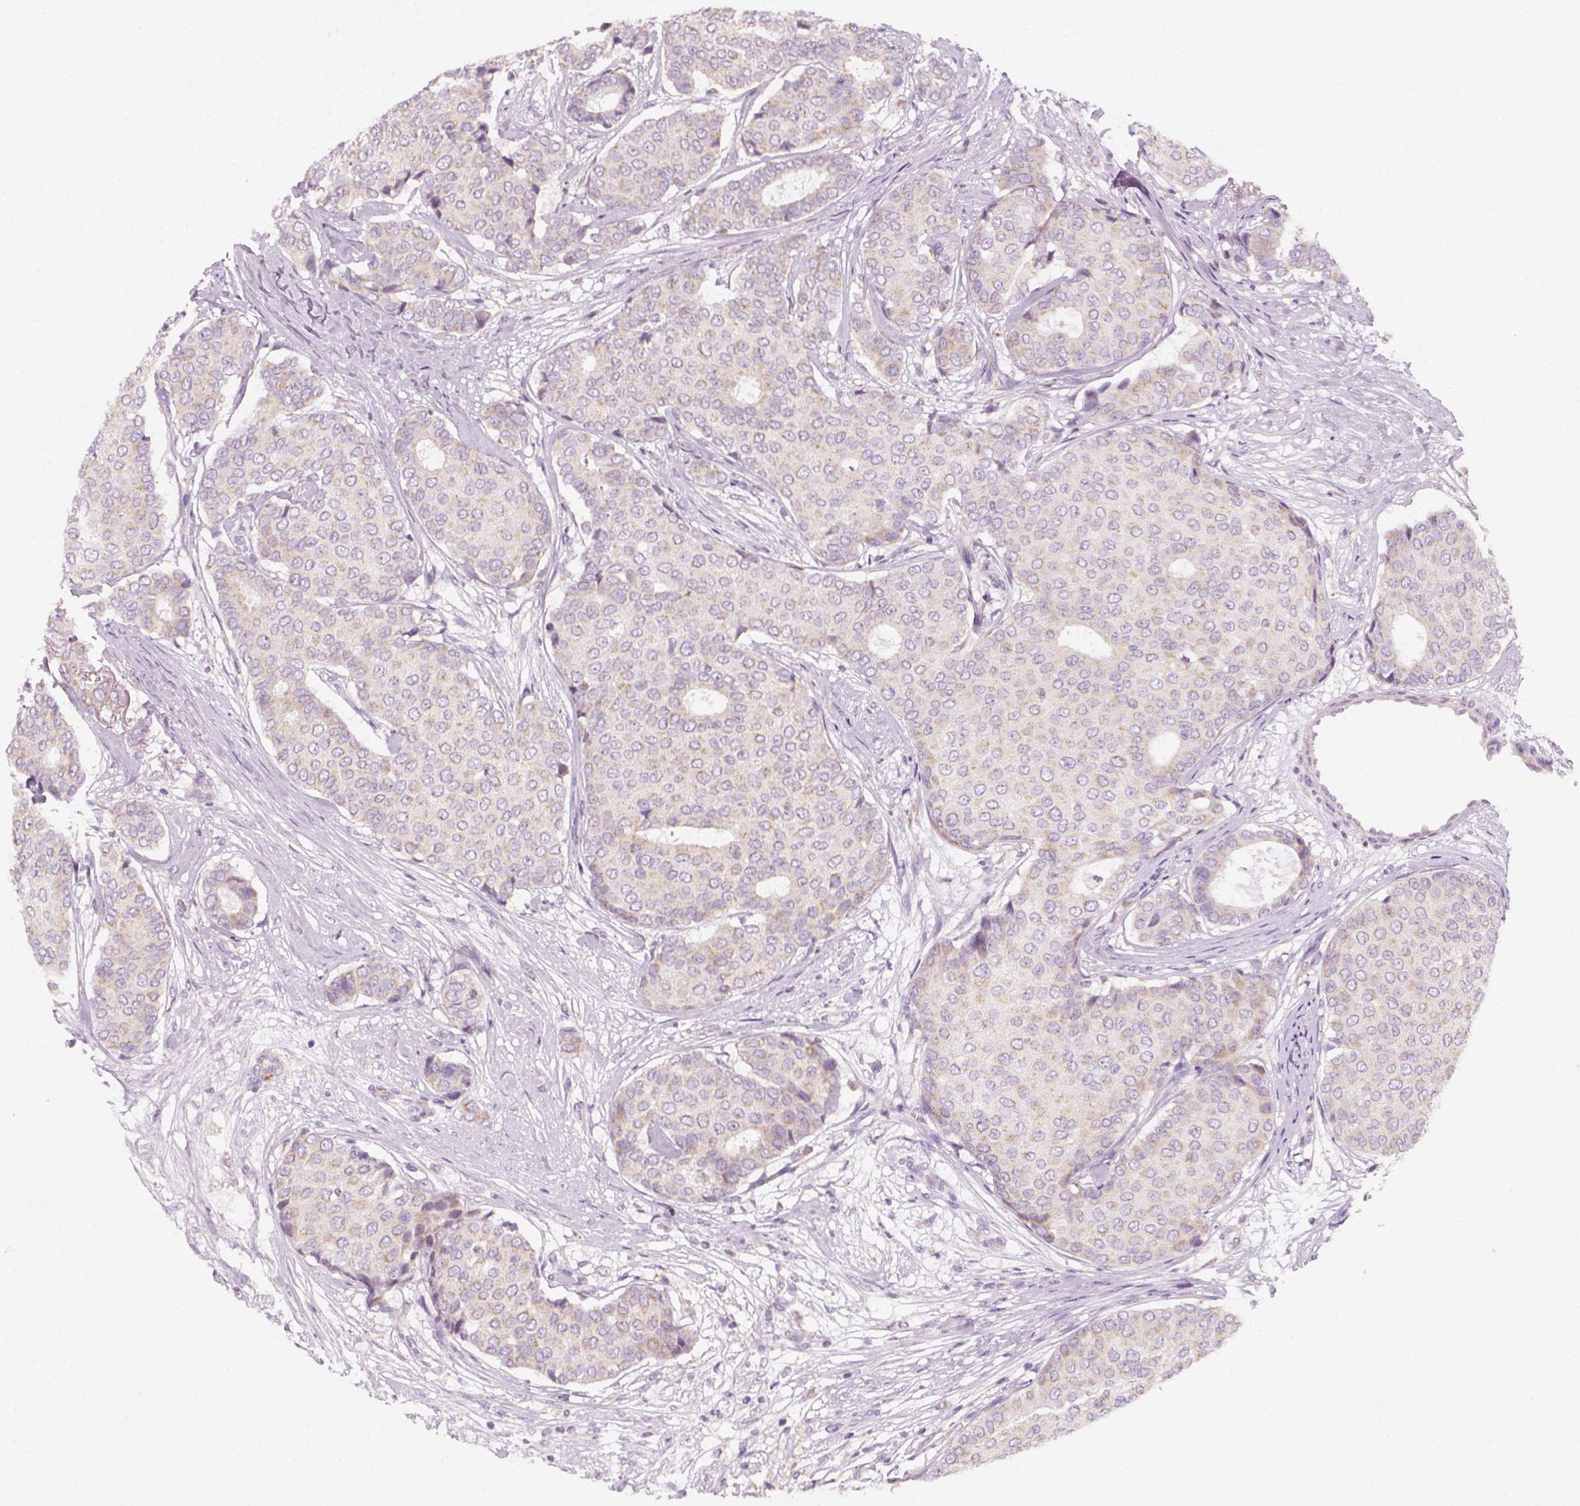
{"staining": {"intensity": "weak", "quantity": "<25%", "location": "cytoplasmic/membranous"}, "tissue": "breast cancer", "cell_type": "Tumor cells", "image_type": "cancer", "snomed": [{"axis": "morphology", "description": "Duct carcinoma"}, {"axis": "topography", "description": "Breast"}], "caption": "Immunohistochemistry photomicrograph of intraductal carcinoma (breast) stained for a protein (brown), which demonstrates no positivity in tumor cells.", "gene": "AWAT2", "patient": {"sex": "female", "age": 75}}